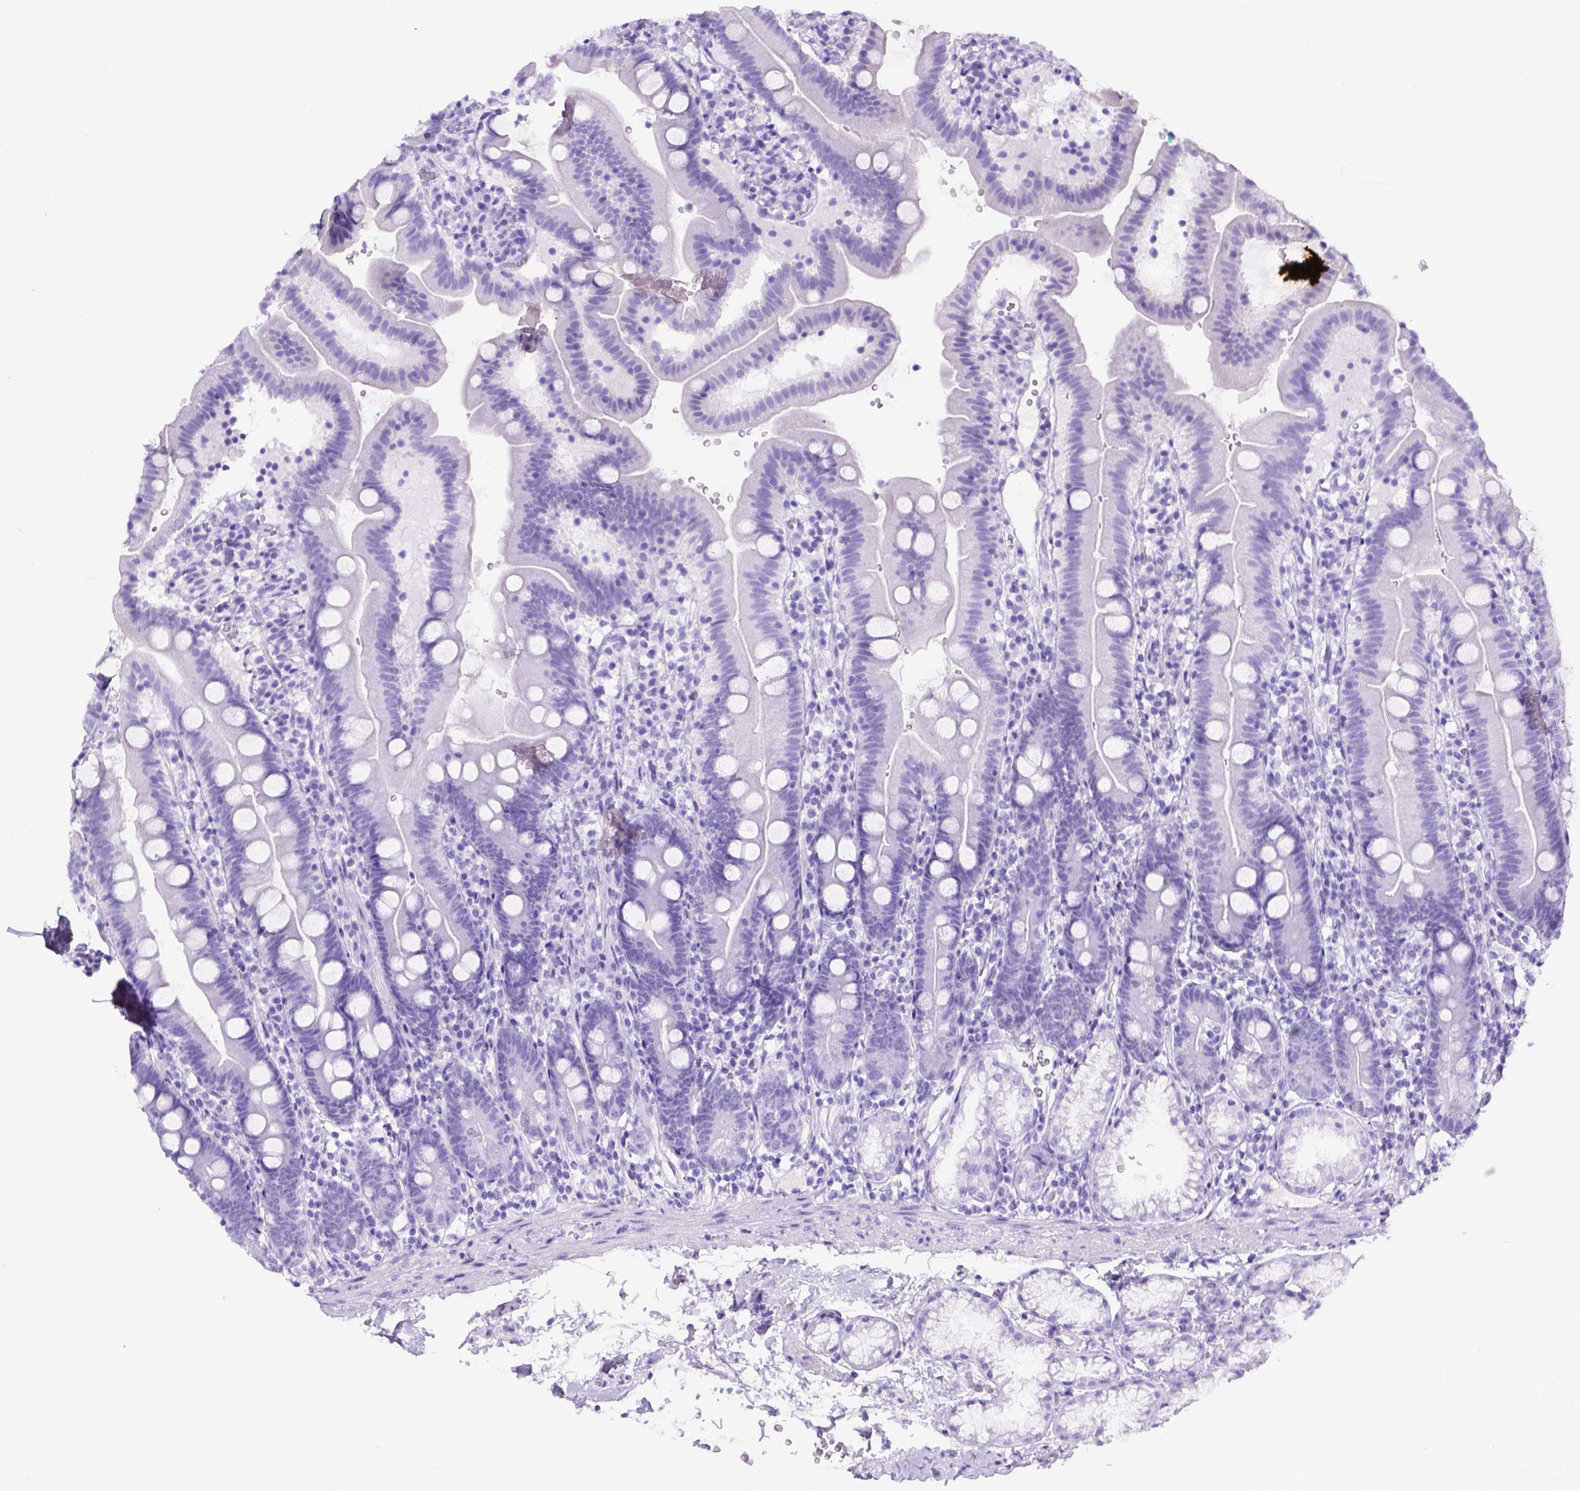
{"staining": {"intensity": "negative", "quantity": "none", "location": "none"}, "tissue": "duodenum", "cell_type": "Glandular cells", "image_type": "normal", "snomed": [{"axis": "morphology", "description": "Normal tissue, NOS"}, {"axis": "topography", "description": "Duodenum"}], "caption": "Immunohistochemistry (IHC) of unremarkable human duodenum displays no positivity in glandular cells. (Immunohistochemistry, brightfield microscopy, high magnification).", "gene": "ITIH4", "patient": {"sex": "female", "age": 67}}